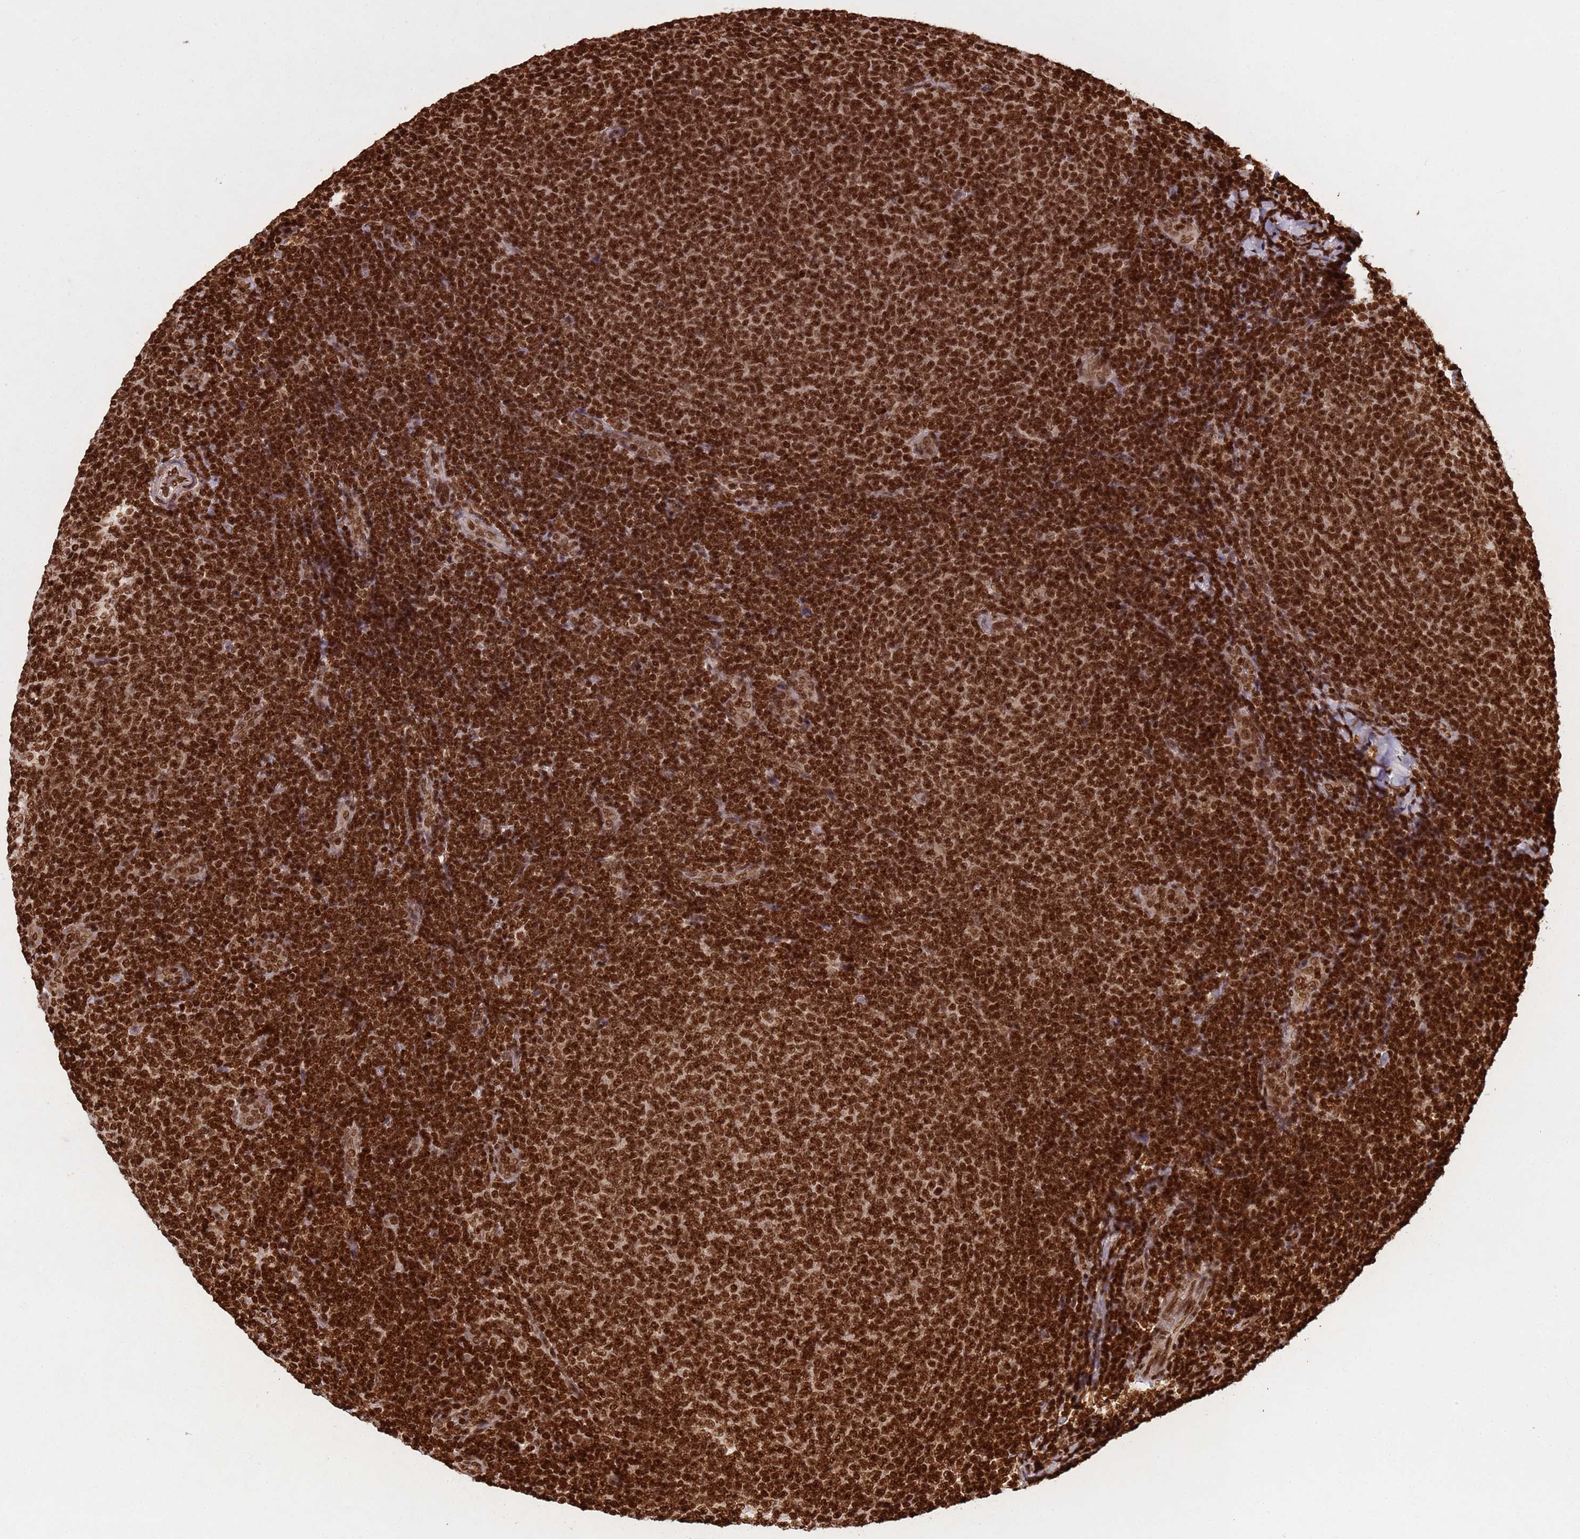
{"staining": {"intensity": "strong", "quantity": ">75%", "location": "nuclear"}, "tissue": "lymphoma", "cell_type": "Tumor cells", "image_type": "cancer", "snomed": [{"axis": "morphology", "description": "Malignant lymphoma, non-Hodgkin's type, Low grade"}, {"axis": "topography", "description": "Lymph node"}], "caption": "Immunohistochemistry image of human malignant lymphoma, non-Hodgkin's type (low-grade) stained for a protein (brown), which reveals high levels of strong nuclear expression in about >75% of tumor cells.", "gene": "H3-3B", "patient": {"sex": "male", "age": 66}}